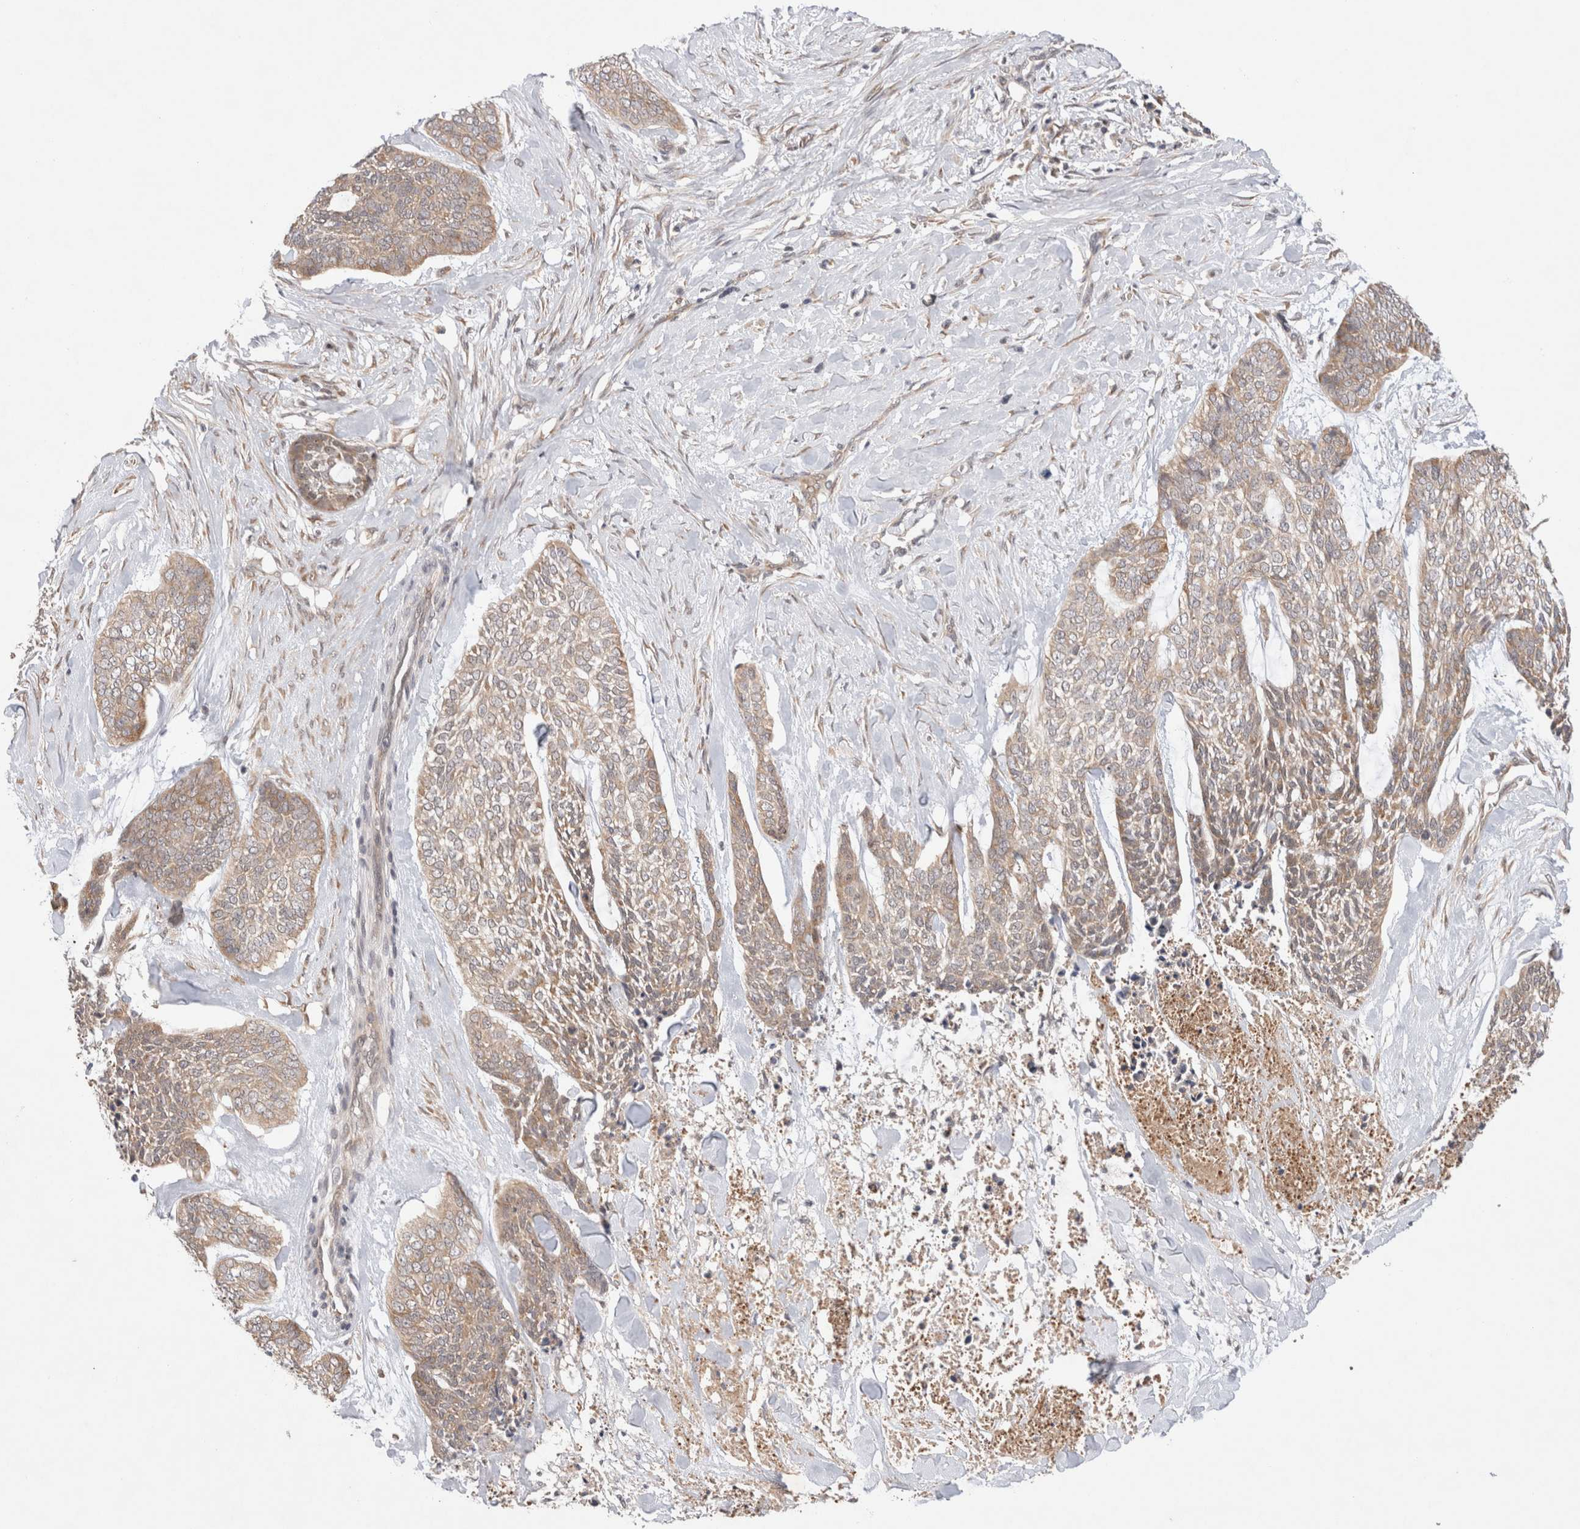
{"staining": {"intensity": "weak", "quantity": ">75%", "location": "cytoplasmic/membranous"}, "tissue": "skin cancer", "cell_type": "Tumor cells", "image_type": "cancer", "snomed": [{"axis": "morphology", "description": "Basal cell carcinoma"}, {"axis": "topography", "description": "Skin"}], "caption": "DAB immunohistochemical staining of skin cancer (basal cell carcinoma) demonstrates weak cytoplasmic/membranous protein staining in about >75% of tumor cells.", "gene": "EIF3E", "patient": {"sex": "female", "age": 64}}